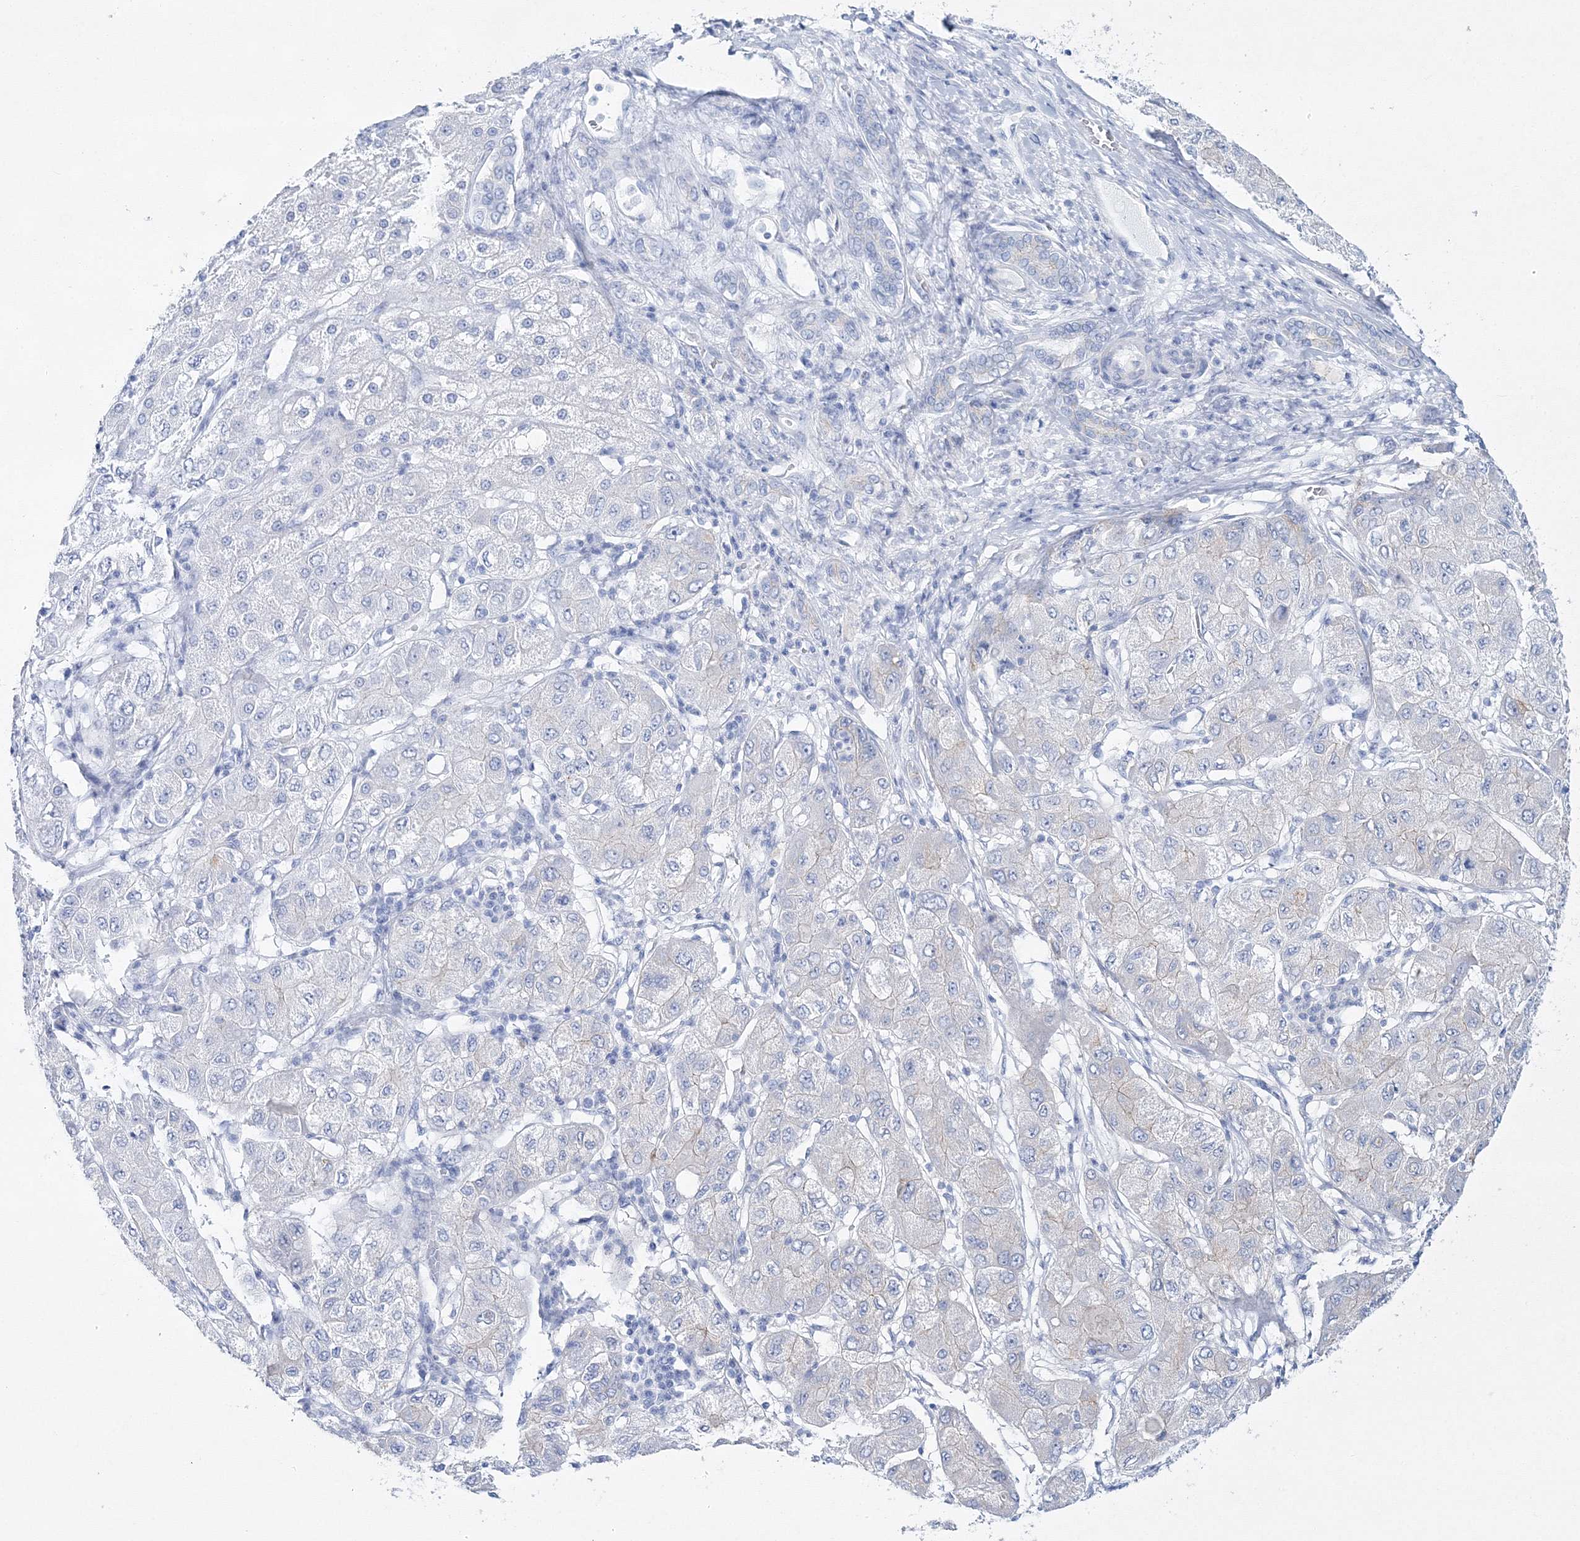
{"staining": {"intensity": "weak", "quantity": "<25%", "location": "cytoplasmic/membranous"}, "tissue": "liver cancer", "cell_type": "Tumor cells", "image_type": "cancer", "snomed": [{"axis": "morphology", "description": "Carcinoma, Hepatocellular, NOS"}, {"axis": "topography", "description": "Liver"}], "caption": "There is no significant expression in tumor cells of liver hepatocellular carcinoma.", "gene": "NAA40", "patient": {"sex": "male", "age": 80}}